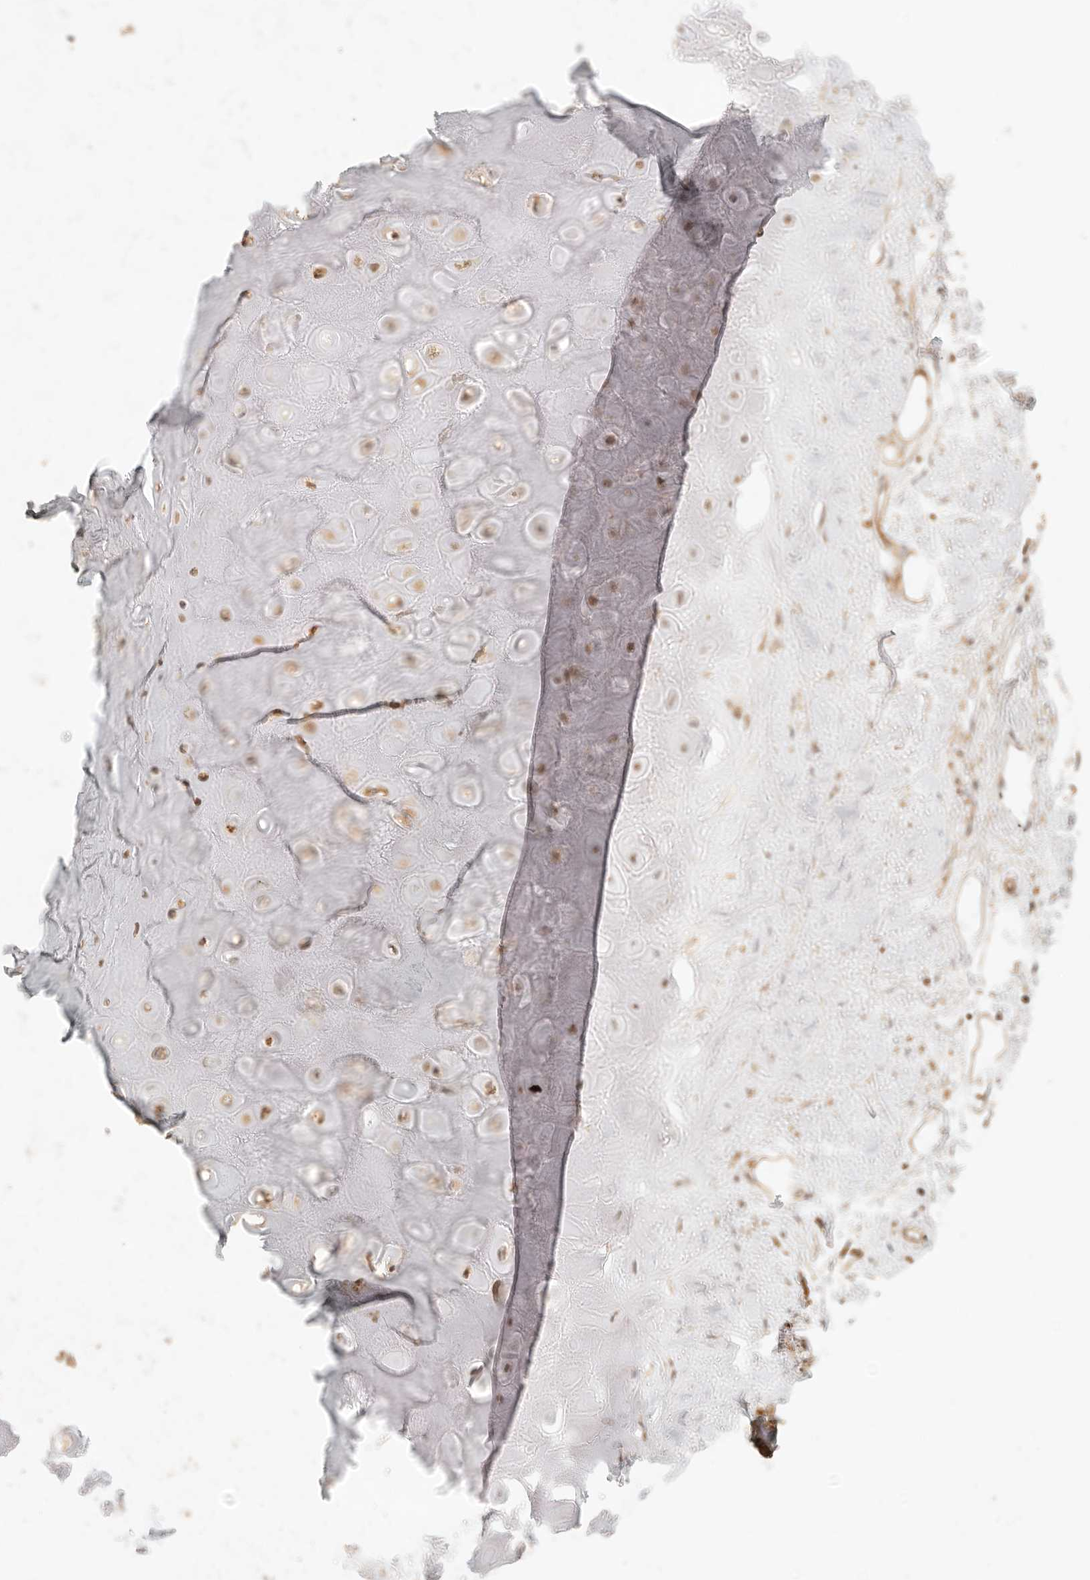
{"staining": {"intensity": "weak", "quantity": "25%-75%", "location": "cytoplasmic/membranous"}, "tissue": "adipose tissue", "cell_type": "Adipocytes", "image_type": "normal", "snomed": [{"axis": "morphology", "description": "Normal tissue, NOS"}, {"axis": "morphology", "description": "Basal cell carcinoma"}, {"axis": "topography", "description": "Skin"}], "caption": "Protein expression by immunohistochemistry demonstrates weak cytoplasmic/membranous staining in about 25%-75% of adipocytes in benign adipose tissue. (DAB IHC with brightfield microscopy, high magnification).", "gene": "TIMM17A", "patient": {"sex": "female", "age": 89}}